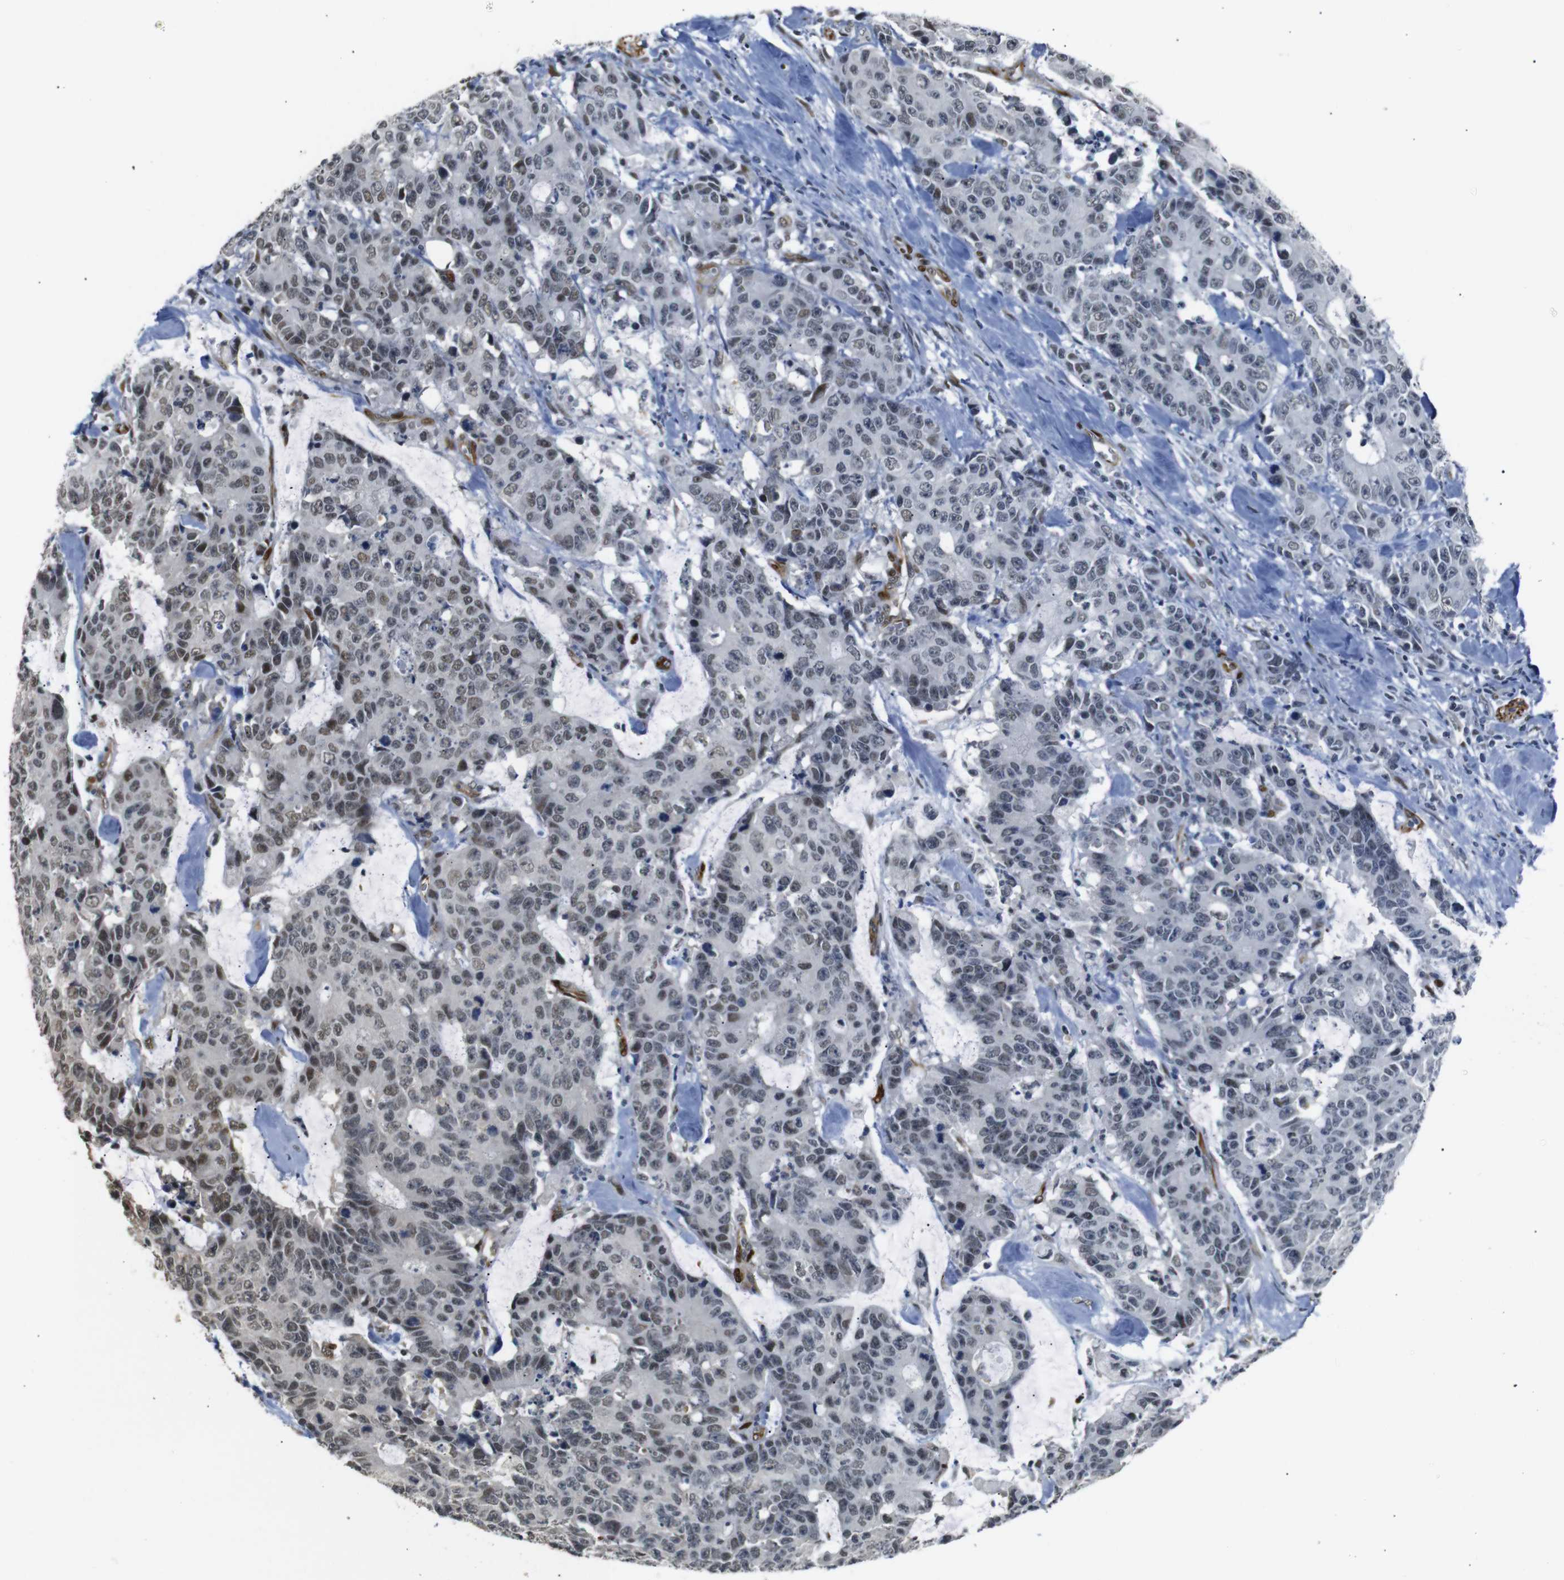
{"staining": {"intensity": "moderate", "quantity": "25%-75%", "location": "nuclear"}, "tissue": "colorectal cancer", "cell_type": "Tumor cells", "image_type": "cancer", "snomed": [{"axis": "morphology", "description": "Adenocarcinoma, NOS"}, {"axis": "topography", "description": "Colon"}], "caption": "Immunohistochemical staining of colorectal cancer (adenocarcinoma) shows medium levels of moderate nuclear protein staining in approximately 25%-75% of tumor cells.", "gene": "TBX2", "patient": {"sex": "female", "age": 86}}